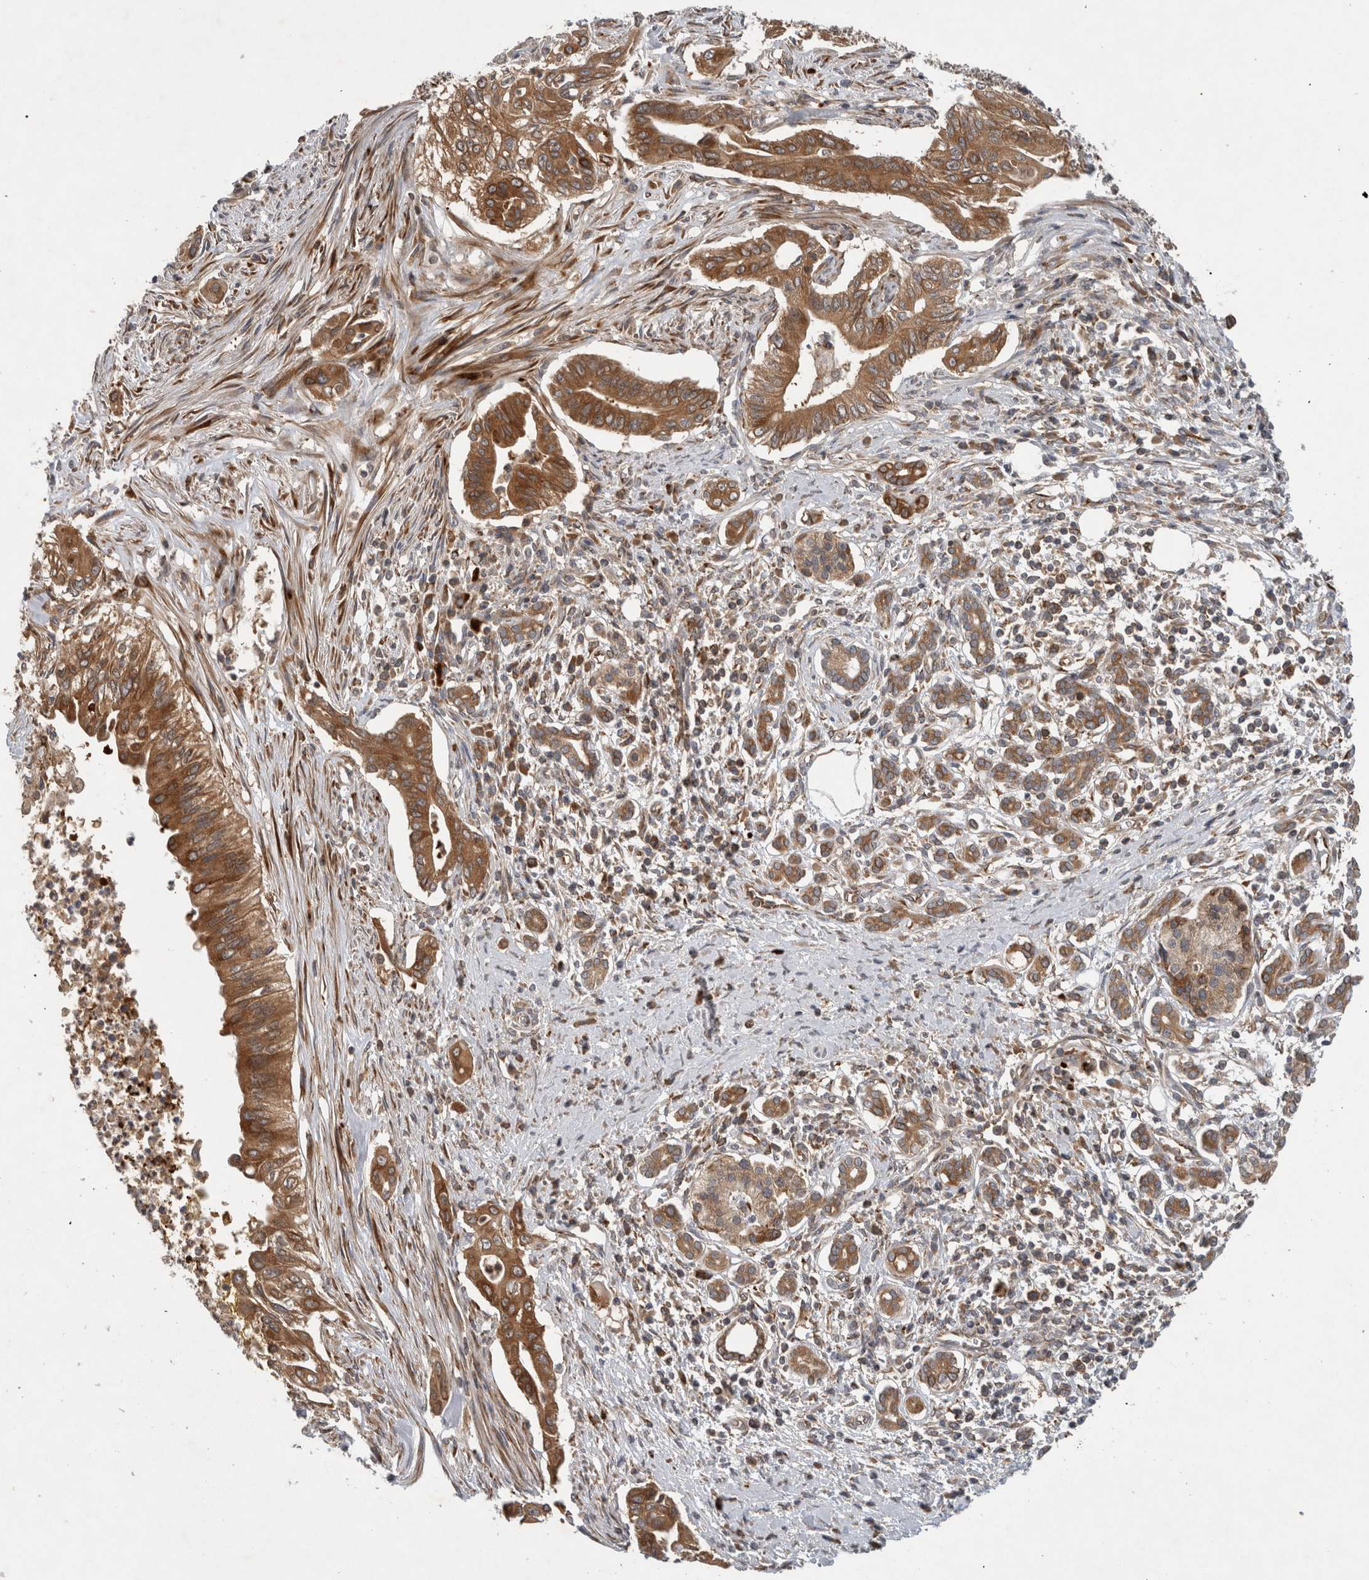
{"staining": {"intensity": "moderate", "quantity": ">75%", "location": "cytoplasmic/membranous"}, "tissue": "pancreatic cancer", "cell_type": "Tumor cells", "image_type": "cancer", "snomed": [{"axis": "morphology", "description": "Adenocarcinoma, NOS"}, {"axis": "topography", "description": "Pancreas"}], "caption": "Human pancreatic cancer (adenocarcinoma) stained with a brown dye demonstrates moderate cytoplasmic/membranous positive expression in about >75% of tumor cells.", "gene": "PDCD2", "patient": {"sex": "male", "age": 58}}